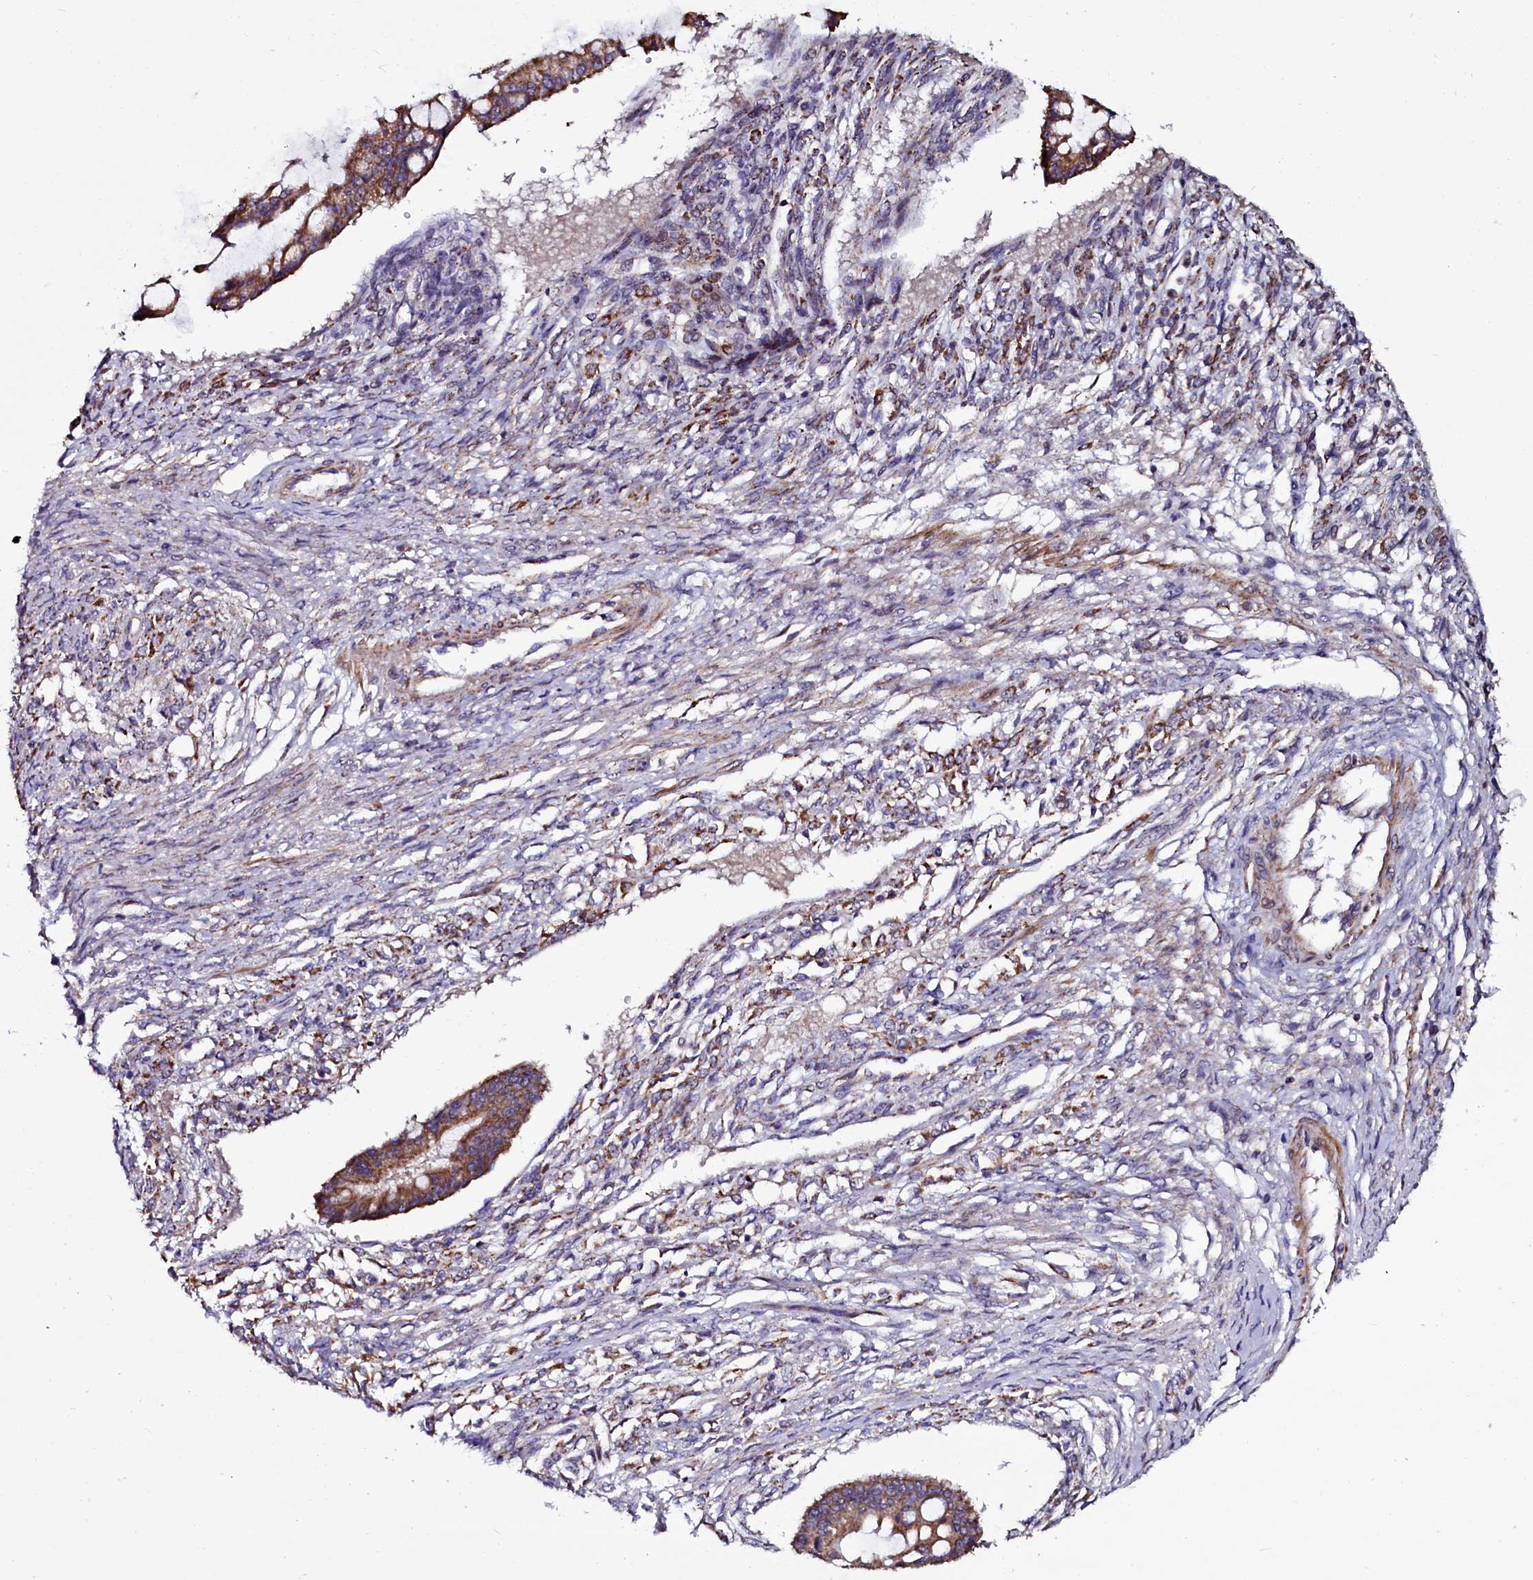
{"staining": {"intensity": "moderate", "quantity": ">75%", "location": "cytoplasmic/membranous"}, "tissue": "ovarian cancer", "cell_type": "Tumor cells", "image_type": "cancer", "snomed": [{"axis": "morphology", "description": "Cystadenocarcinoma, mucinous, NOS"}, {"axis": "topography", "description": "Ovary"}], "caption": "IHC image of neoplastic tissue: human ovarian cancer (mucinous cystadenocarcinoma) stained using IHC demonstrates medium levels of moderate protein expression localized specifically in the cytoplasmic/membranous of tumor cells, appearing as a cytoplasmic/membranous brown color.", "gene": "NAA80", "patient": {"sex": "female", "age": 73}}